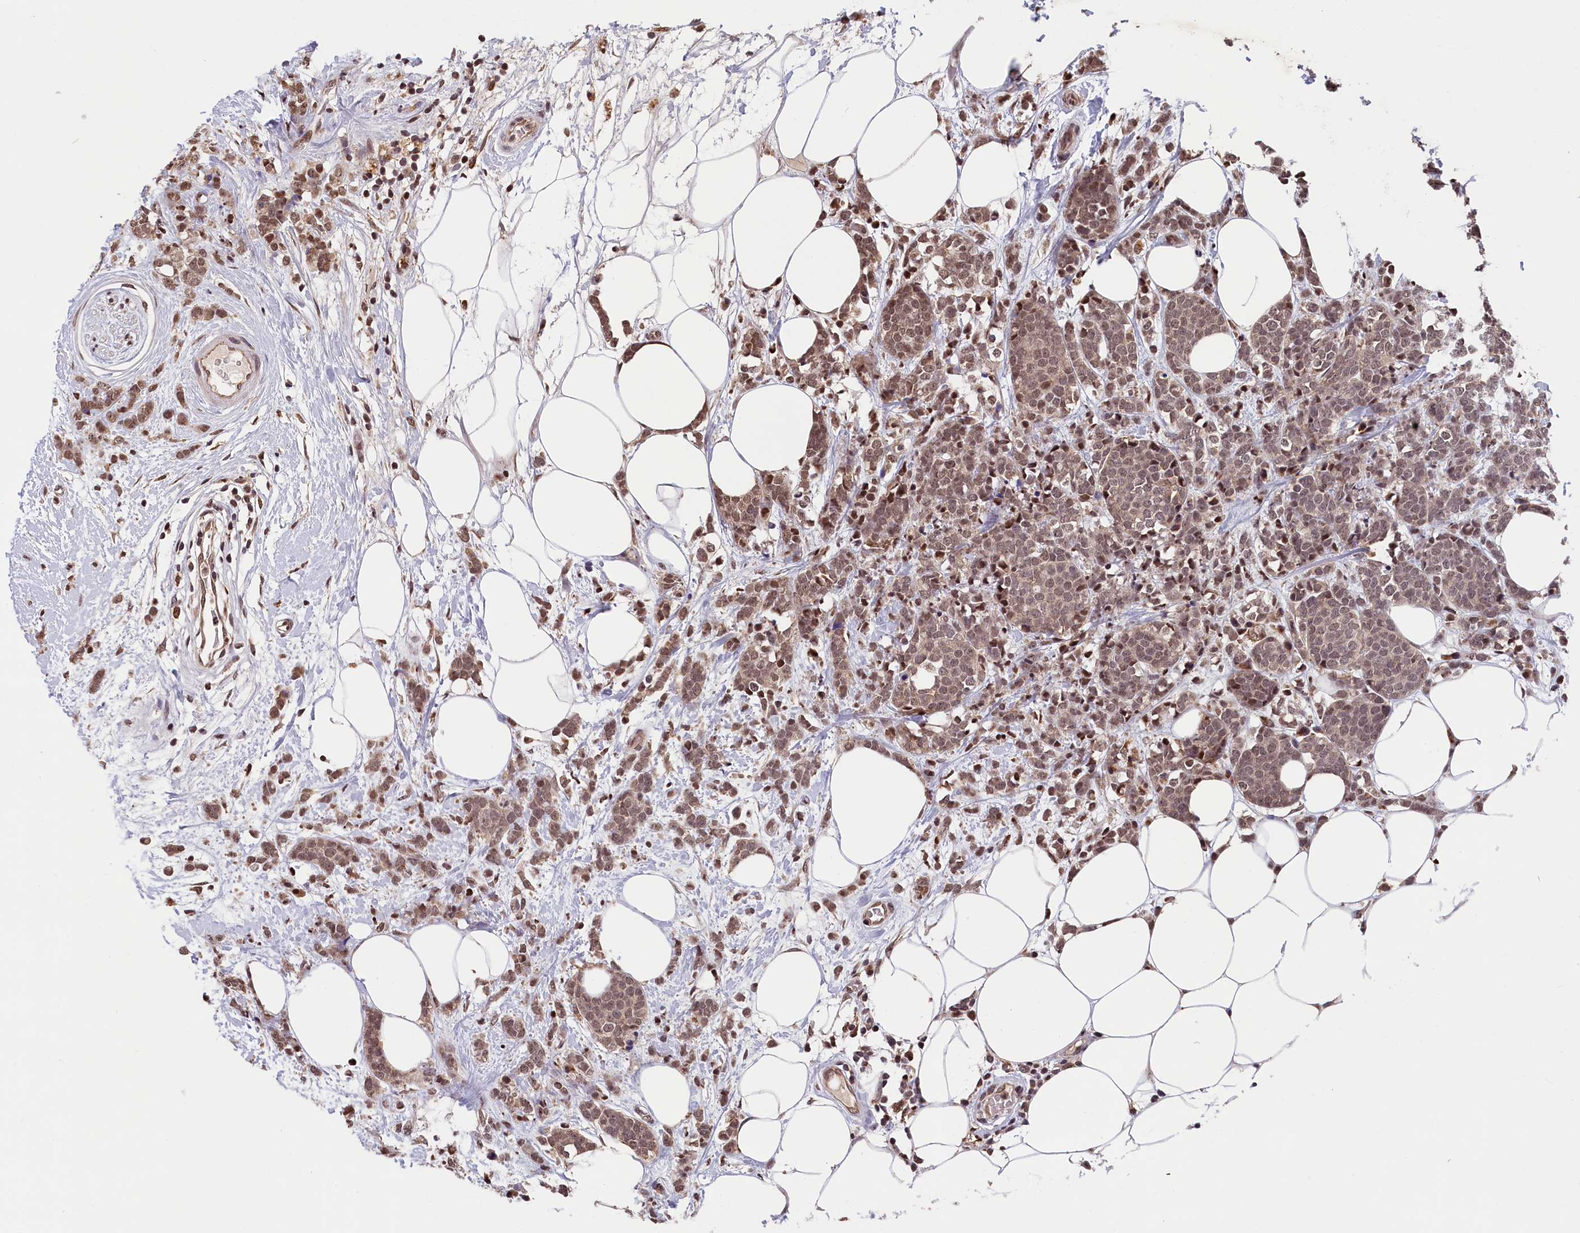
{"staining": {"intensity": "moderate", "quantity": ">75%", "location": "nuclear"}, "tissue": "breast cancer", "cell_type": "Tumor cells", "image_type": "cancer", "snomed": [{"axis": "morphology", "description": "Lobular carcinoma"}, {"axis": "topography", "description": "Breast"}], "caption": "A high-resolution image shows immunohistochemistry staining of lobular carcinoma (breast), which shows moderate nuclear expression in about >75% of tumor cells. The staining is performed using DAB brown chromogen to label protein expression. The nuclei are counter-stained blue using hematoxylin.", "gene": "KCNK6", "patient": {"sex": "female", "age": 58}}